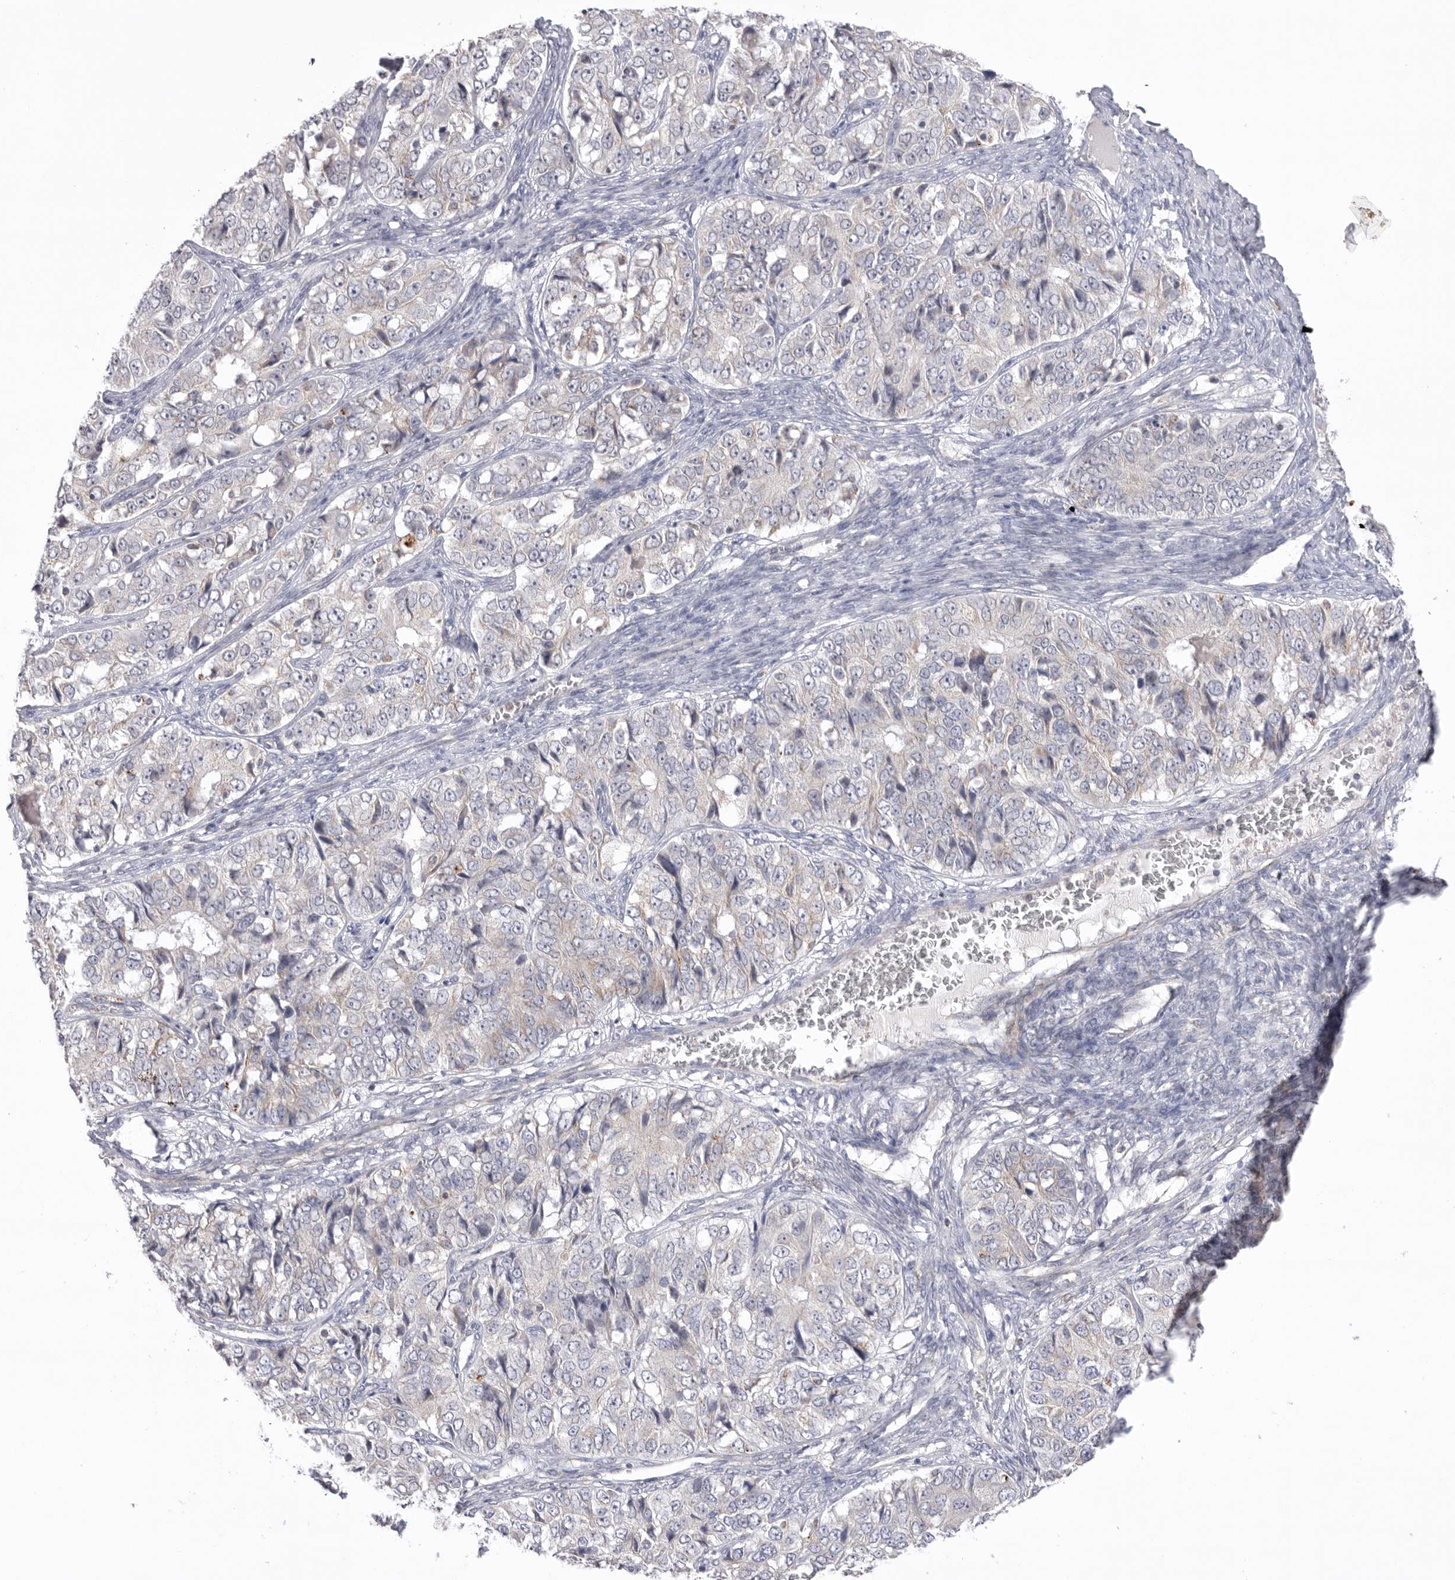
{"staining": {"intensity": "negative", "quantity": "none", "location": "none"}, "tissue": "ovarian cancer", "cell_type": "Tumor cells", "image_type": "cancer", "snomed": [{"axis": "morphology", "description": "Carcinoma, endometroid"}, {"axis": "topography", "description": "Ovary"}], "caption": "DAB (3,3'-diaminobenzidine) immunohistochemical staining of ovarian endometroid carcinoma shows no significant staining in tumor cells. (Brightfield microscopy of DAB IHC at high magnification).", "gene": "VDAC3", "patient": {"sex": "female", "age": 51}}